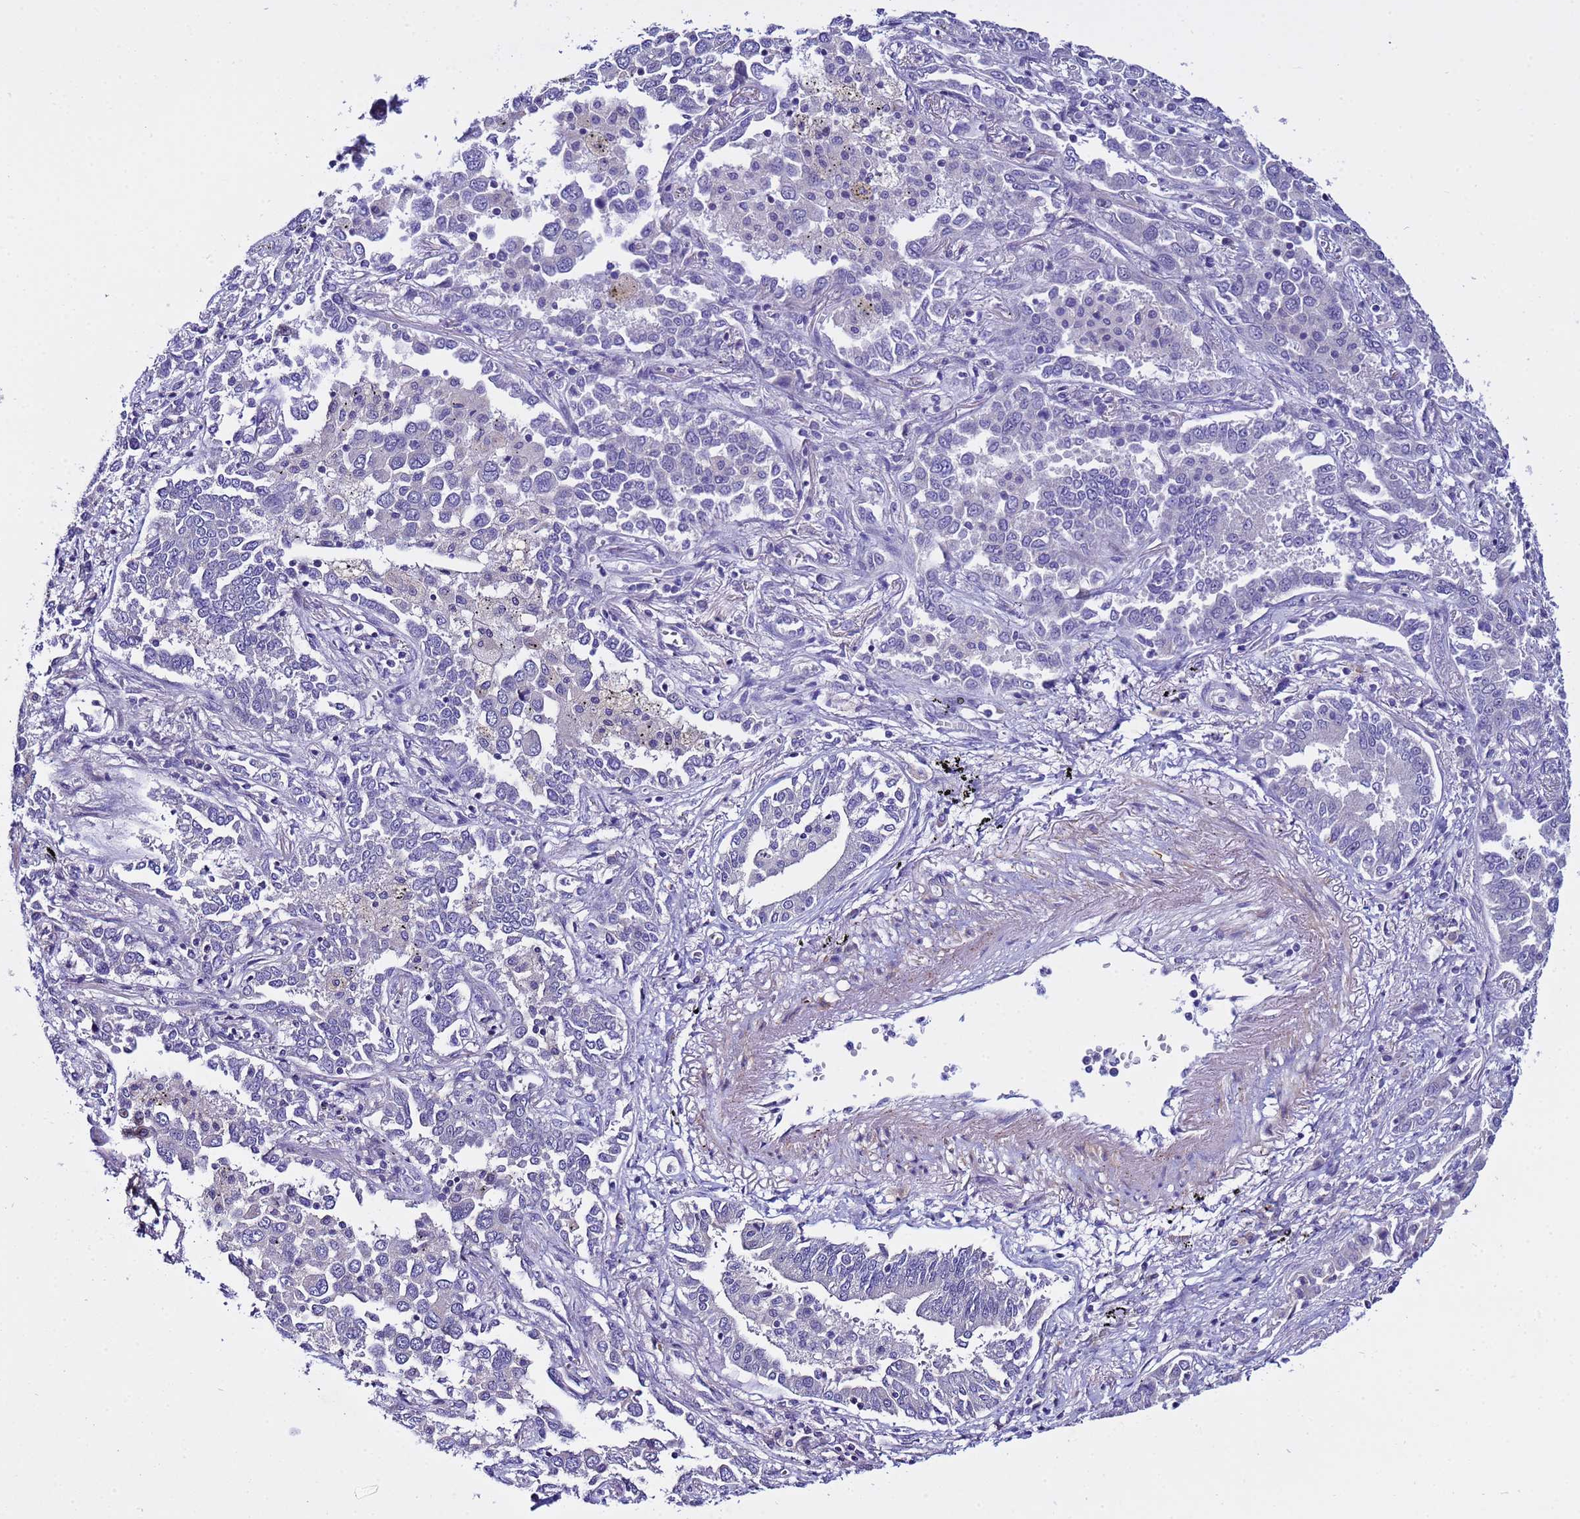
{"staining": {"intensity": "moderate", "quantity": "<25%", "location": "cytoplasmic/membranous"}, "tissue": "lung cancer", "cell_type": "Tumor cells", "image_type": "cancer", "snomed": [{"axis": "morphology", "description": "Adenocarcinoma, NOS"}, {"axis": "topography", "description": "Lung"}], "caption": "The photomicrograph exhibits a brown stain indicating the presence of a protein in the cytoplasmic/membranous of tumor cells in lung cancer (adenocarcinoma).", "gene": "IGSF11", "patient": {"sex": "male", "age": 67}}